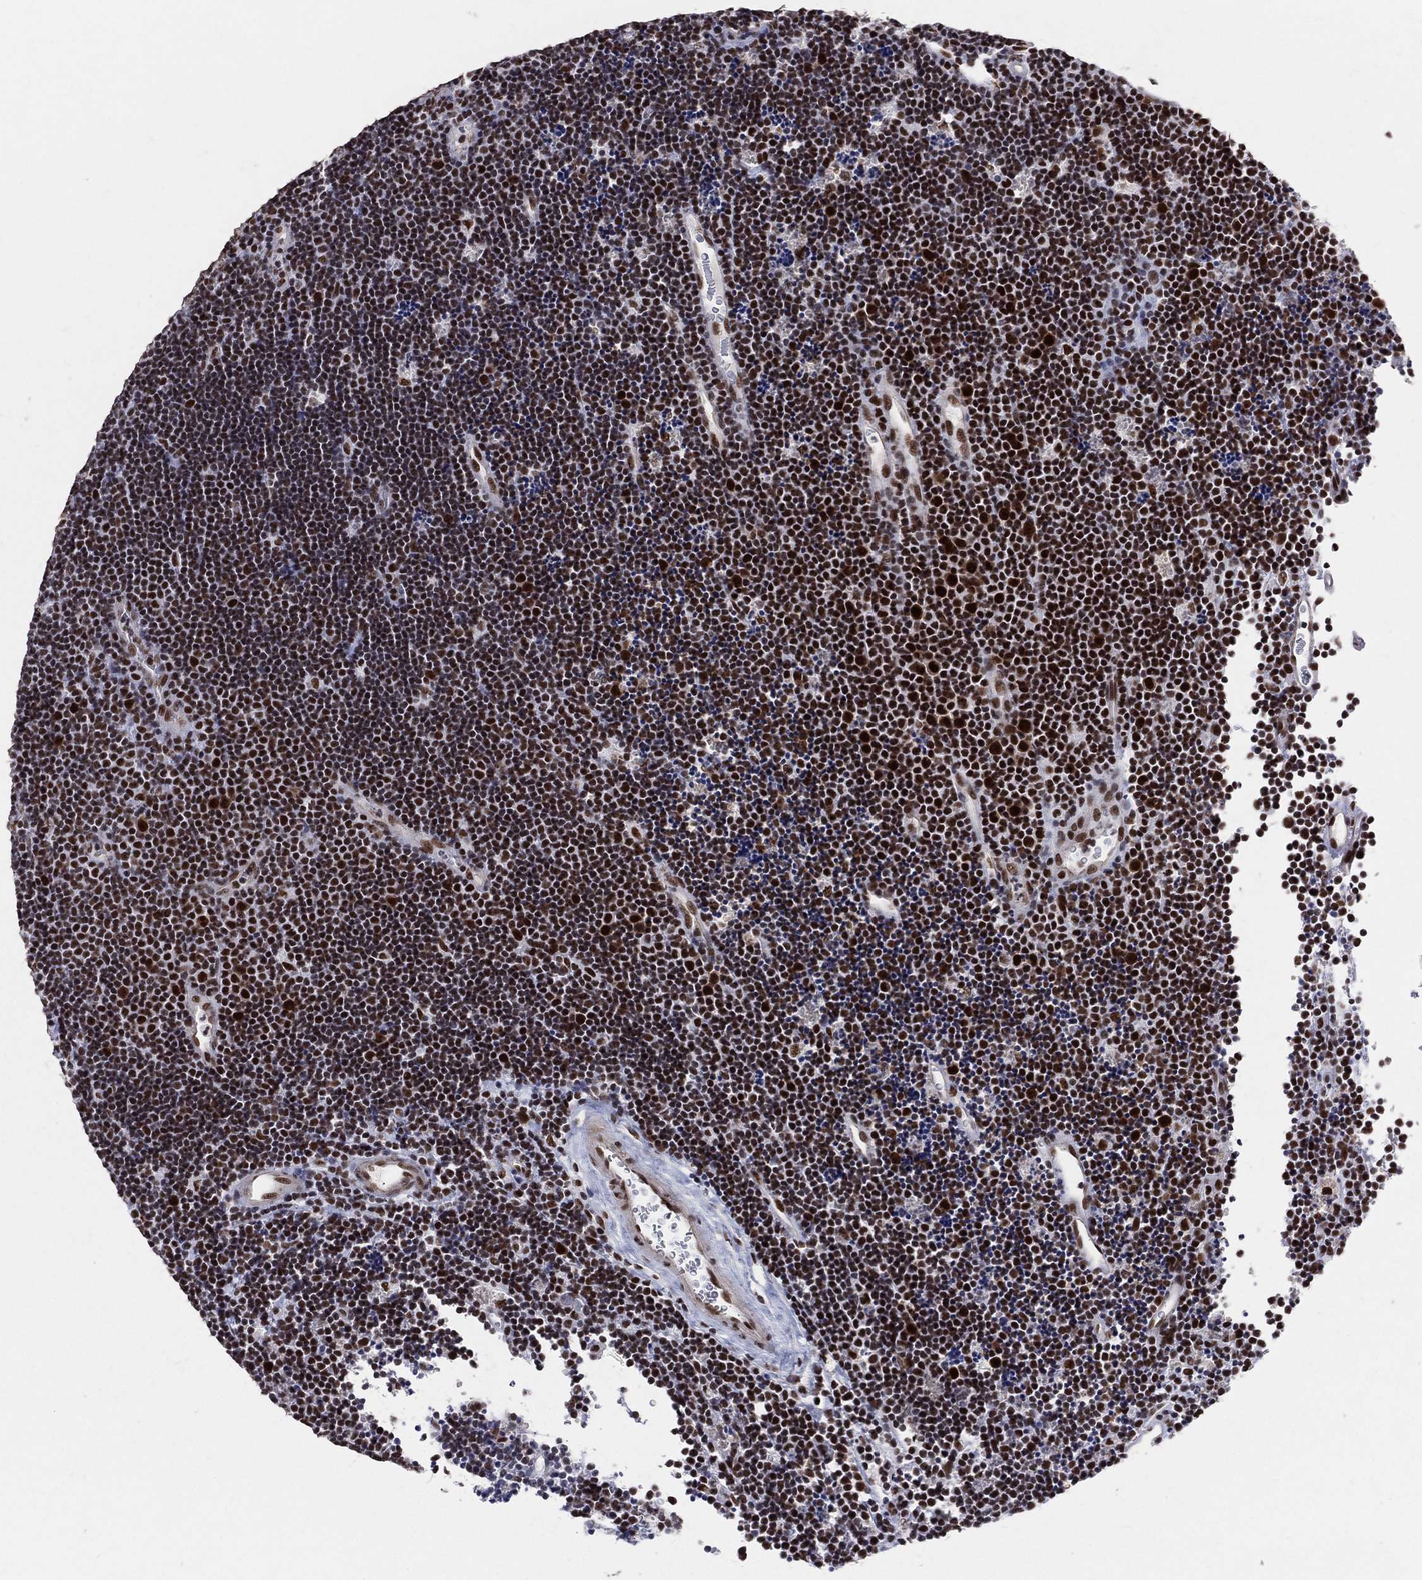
{"staining": {"intensity": "strong", "quantity": ">75%", "location": "nuclear"}, "tissue": "lymphoma", "cell_type": "Tumor cells", "image_type": "cancer", "snomed": [{"axis": "morphology", "description": "Malignant lymphoma, non-Hodgkin's type, Low grade"}, {"axis": "topography", "description": "Brain"}], "caption": "DAB immunohistochemical staining of lymphoma reveals strong nuclear protein positivity in about >75% of tumor cells.", "gene": "CDK7", "patient": {"sex": "female", "age": 66}}